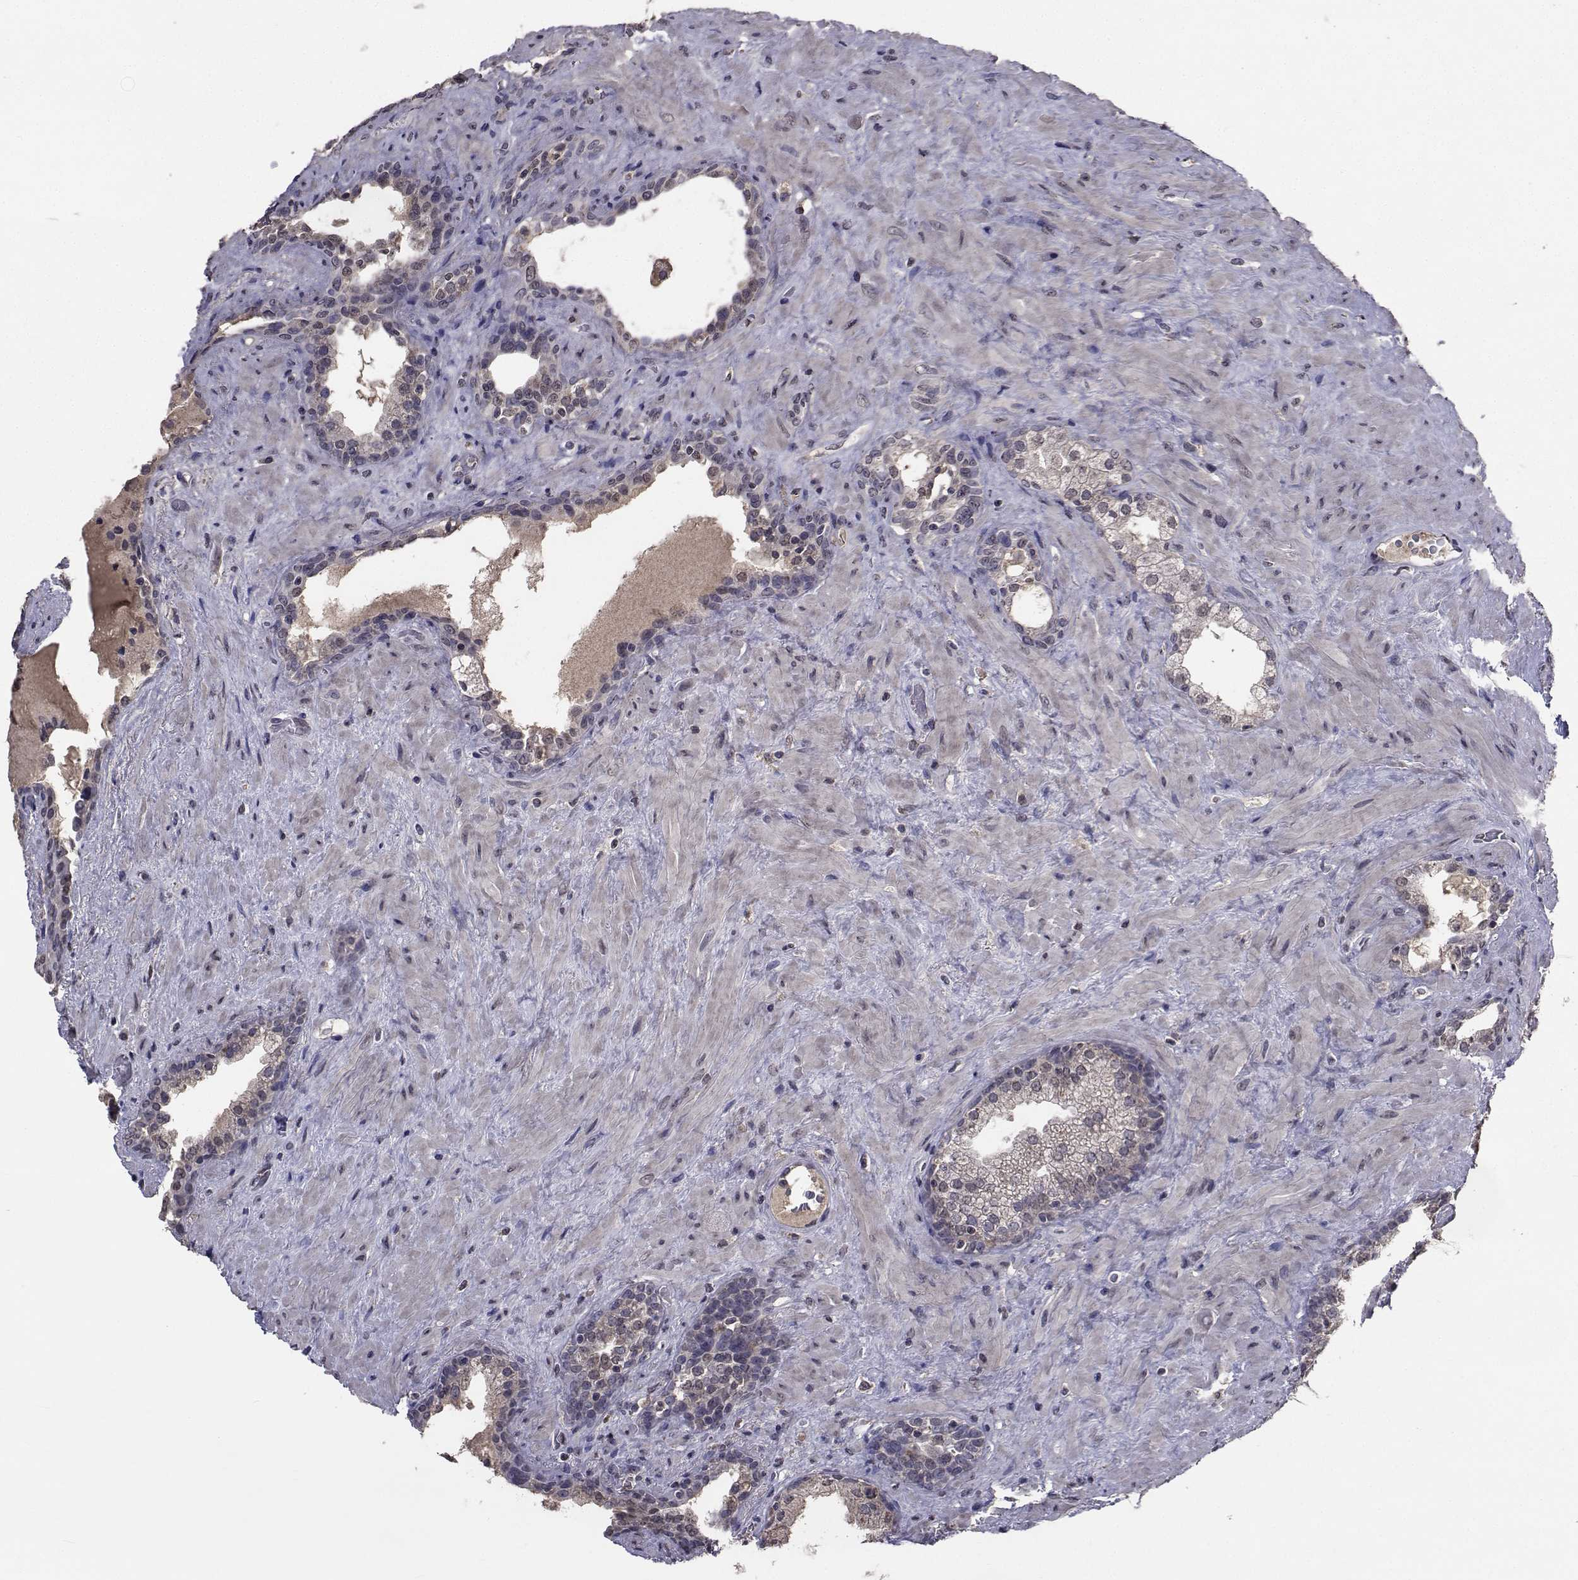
{"staining": {"intensity": "weak", "quantity": "<25%", "location": "cytoplasmic/membranous"}, "tissue": "prostate", "cell_type": "Glandular cells", "image_type": "normal", "snomed": [{"axis": "morphology", "description": "Normal tissue, NOS"}, {"axis": "topography", "description": "Prostate"}], "caption": "IHC photomicrograph of normal prostate: human prostate stained with DAB shows no significant protein positivity in glandular cells. (DAB (3,3'-diaminobenzidine) immunohistochemistry with hematoxylin counter stain).", "gene": "CYP2S1", "patient": {"sex": "male", "age": 63}}